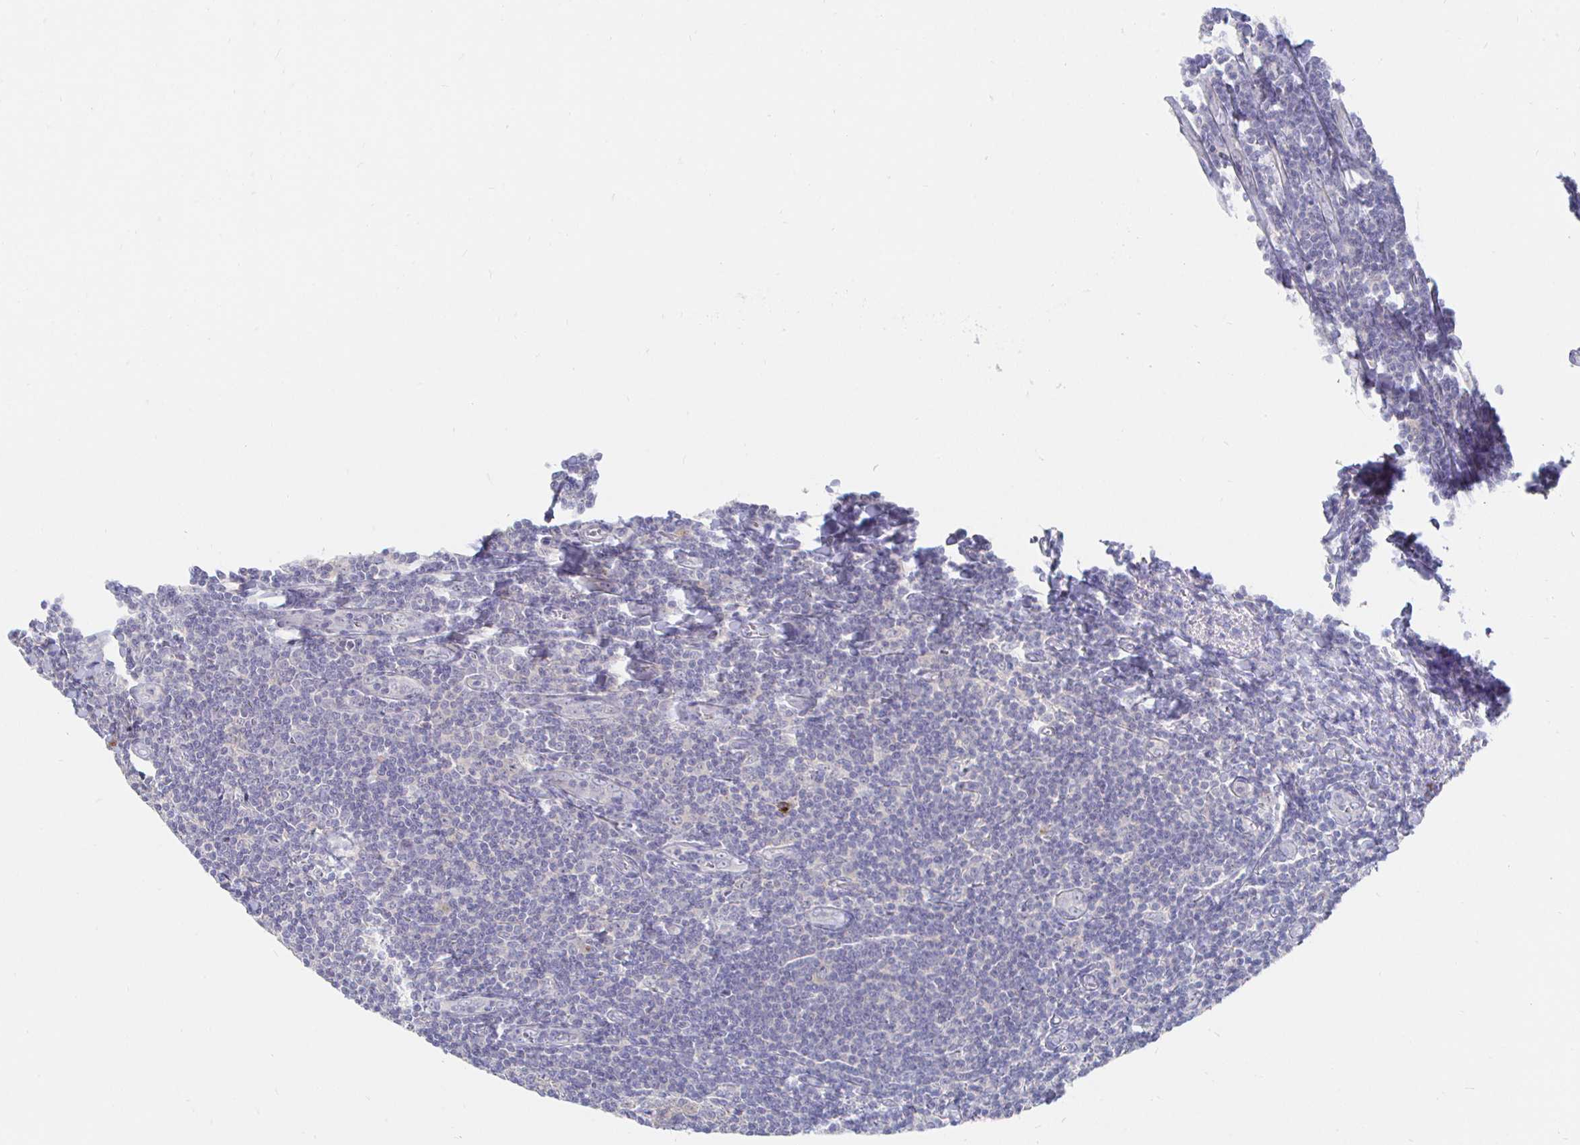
{"staining": {"intensity": "negative", "quantity": "none", "location": "none"}, "tissue": "tonsil", "cell_type": "Germinal center cells", "image_type": "normal", "snomed": [{"axis": "morphology", "description": "Normal tissue, NOS"}, {"axis": "topography", "description": "Tonsil"}], "caption": "Tonsil was stained to show a protein in brown. There is no significant positivity in germinal center cells. The staining was performed using DAB (3,3'-diaminobenzidine) to visualize the protein expression in brown, while the nuclei were stained in blue with hematoxylin (Magnification: 20x).", "gene": "LRRC23", "patient": {"sex": "male", "age": 27}}